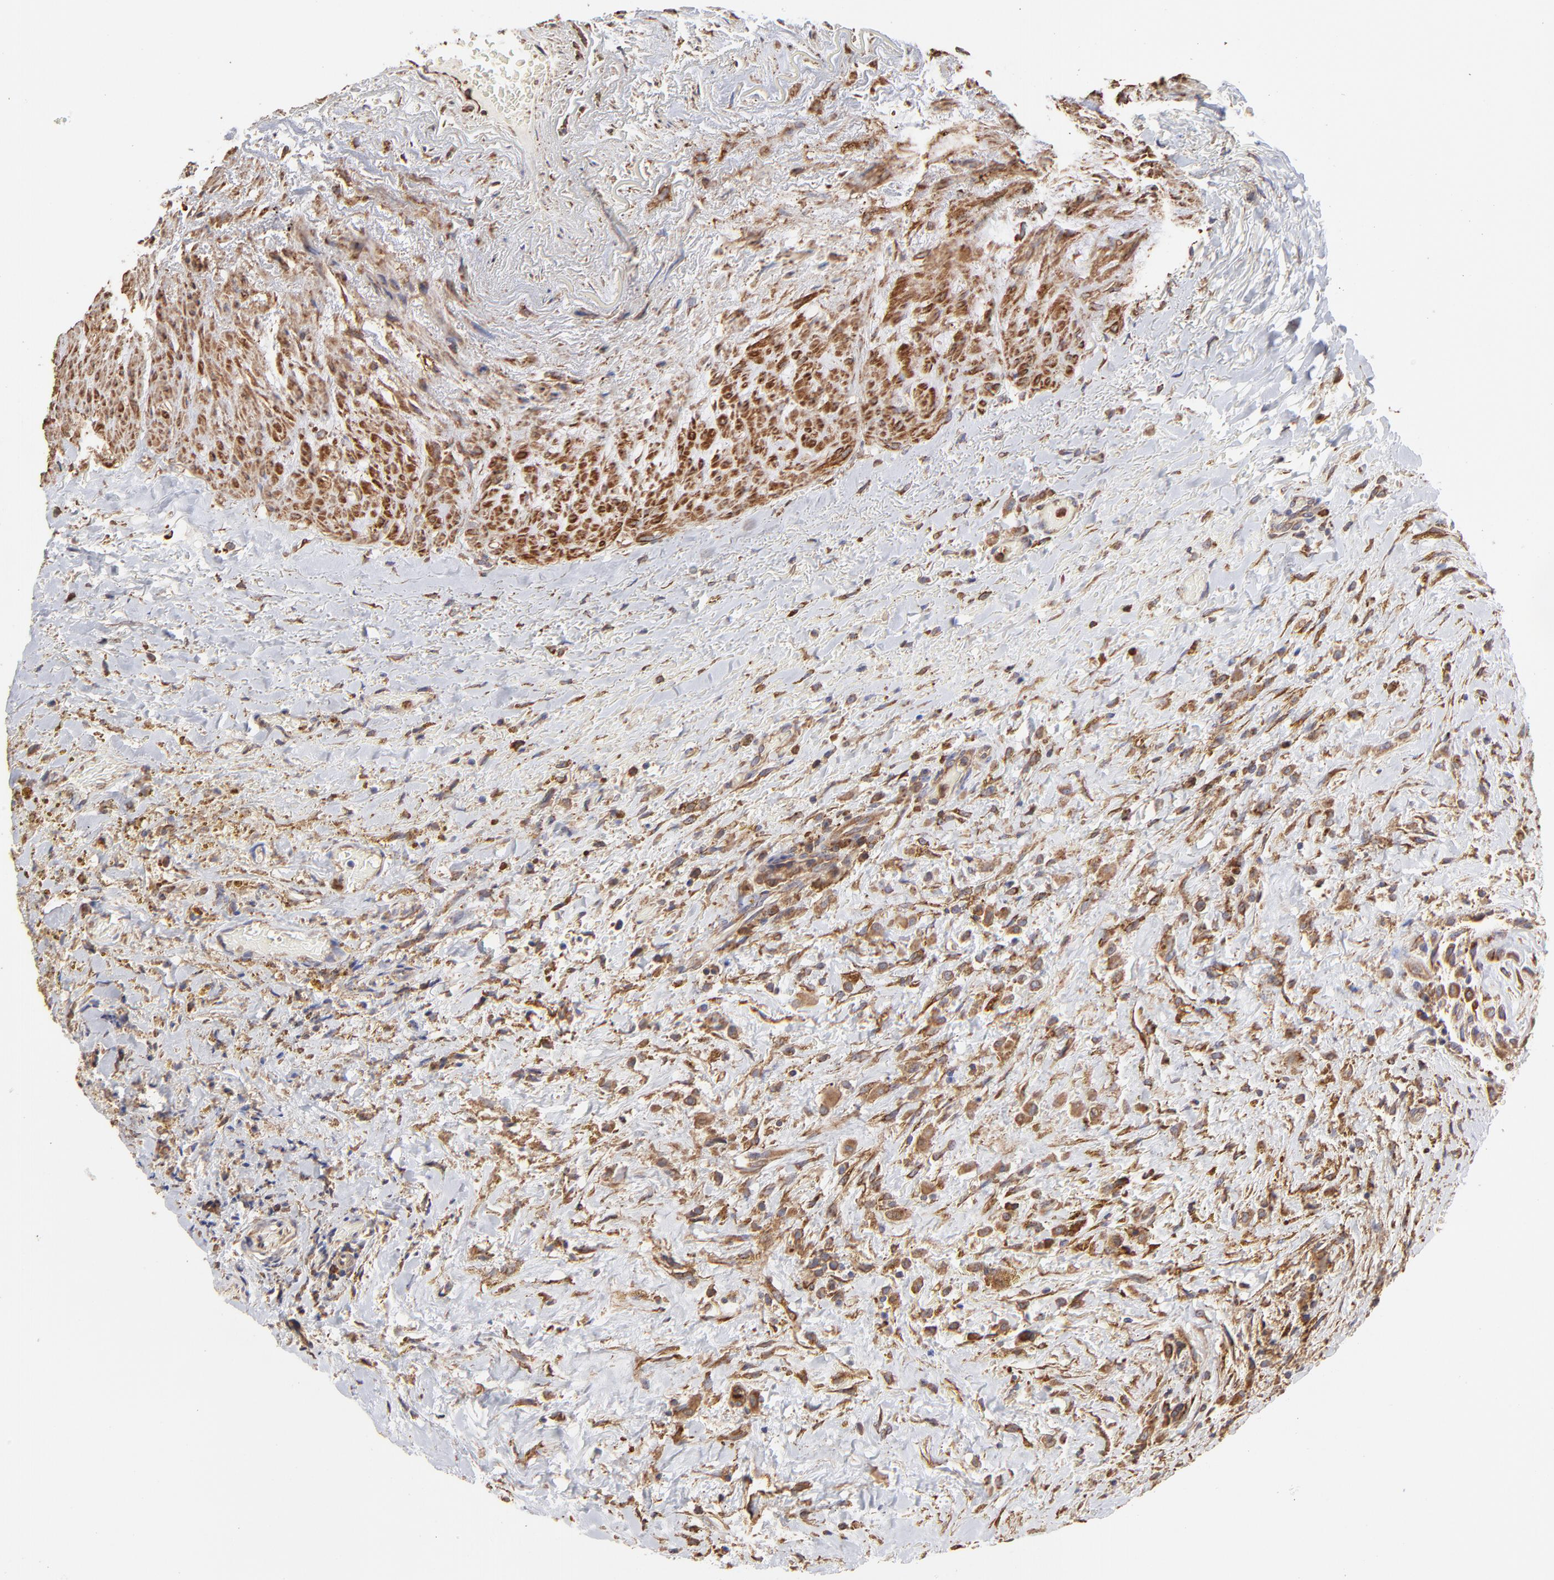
{"staining": {"intensity": "strong", "quantity": ">75%", "location": "cytoplasmic/membranous"}, "tissue": "thyroid cancer", "cell_type": "Tumor cells", "image_type": "cancer", "snomed": [{"axis": "morphology", "description": "Papillary adenocarcinoma, NOS"}, {"axis": "topography", "description": "Thyroid gland"}], "caption": "DAB immunohistochemical staining of thyroid cancer demonstrates strong cytoplasmic/membranous protein expression in approximately >75% of tumor cells.", "gene": "PFKM", "patient": {"sex": "male", "age": 87}}